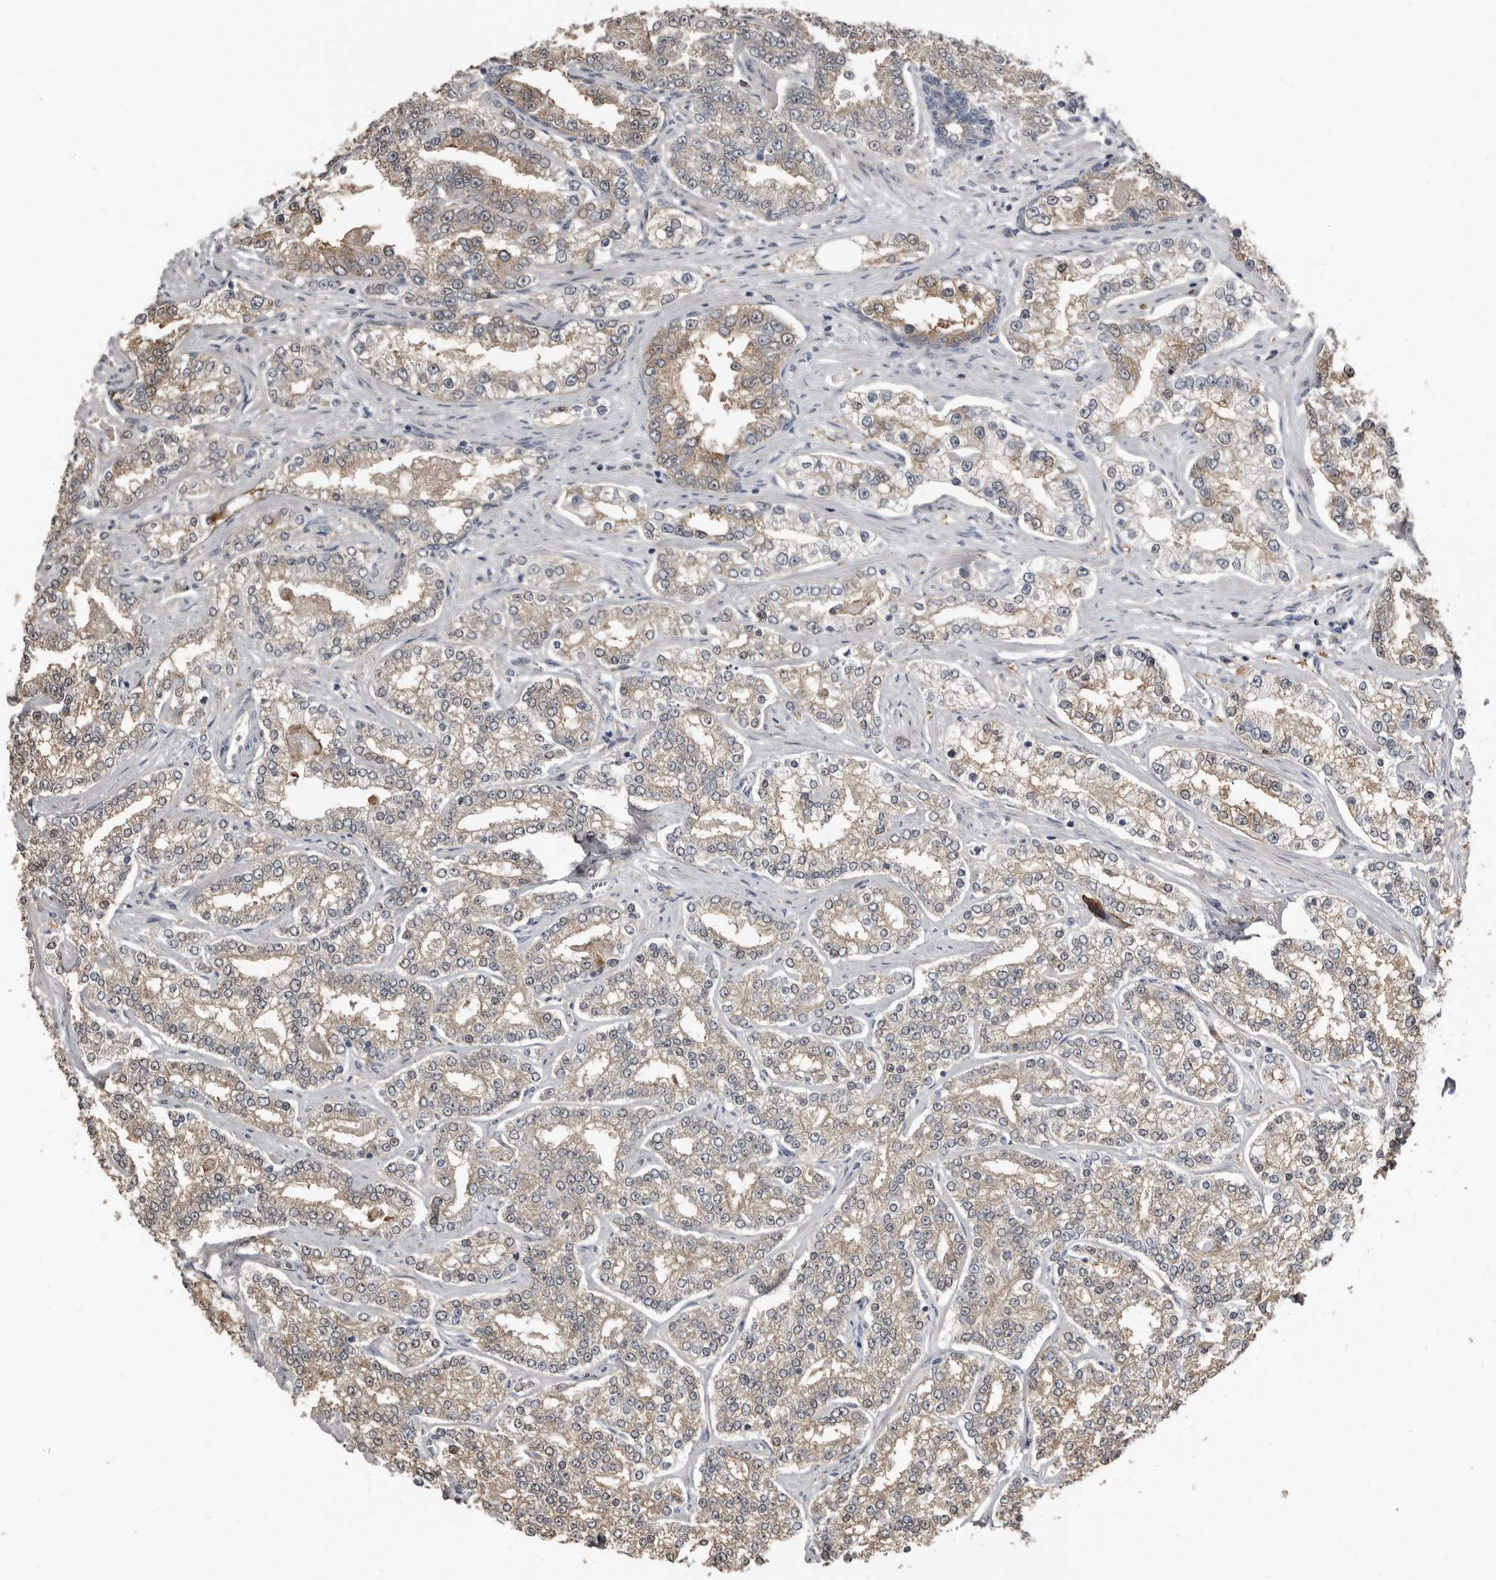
{"staining": {"intensity": "weak", "quantity": ">75%", "location": "cytoplasmic/membranous"}, "tissue": "prostate cancer", "cell_type": "Tumor cells", "image_type": "cancer", "snomed": [{"axis": "morphology", "description": "Normal tissue, NOS"}, {"axis": "morphology", "description": "Adenocarcinoma, High grade"}, {"axis": "topography", "description": "Prostate"}], "caption": "Immunohistochemical staining of human high-grade adenocarcinoma (prostate) shows low levels of weak cytoplasmic/membranous protein positivity in approximately >75% of tumor cells.", "gene": "KCNJ8", "patient": {"sex": "male", "age": 83}}